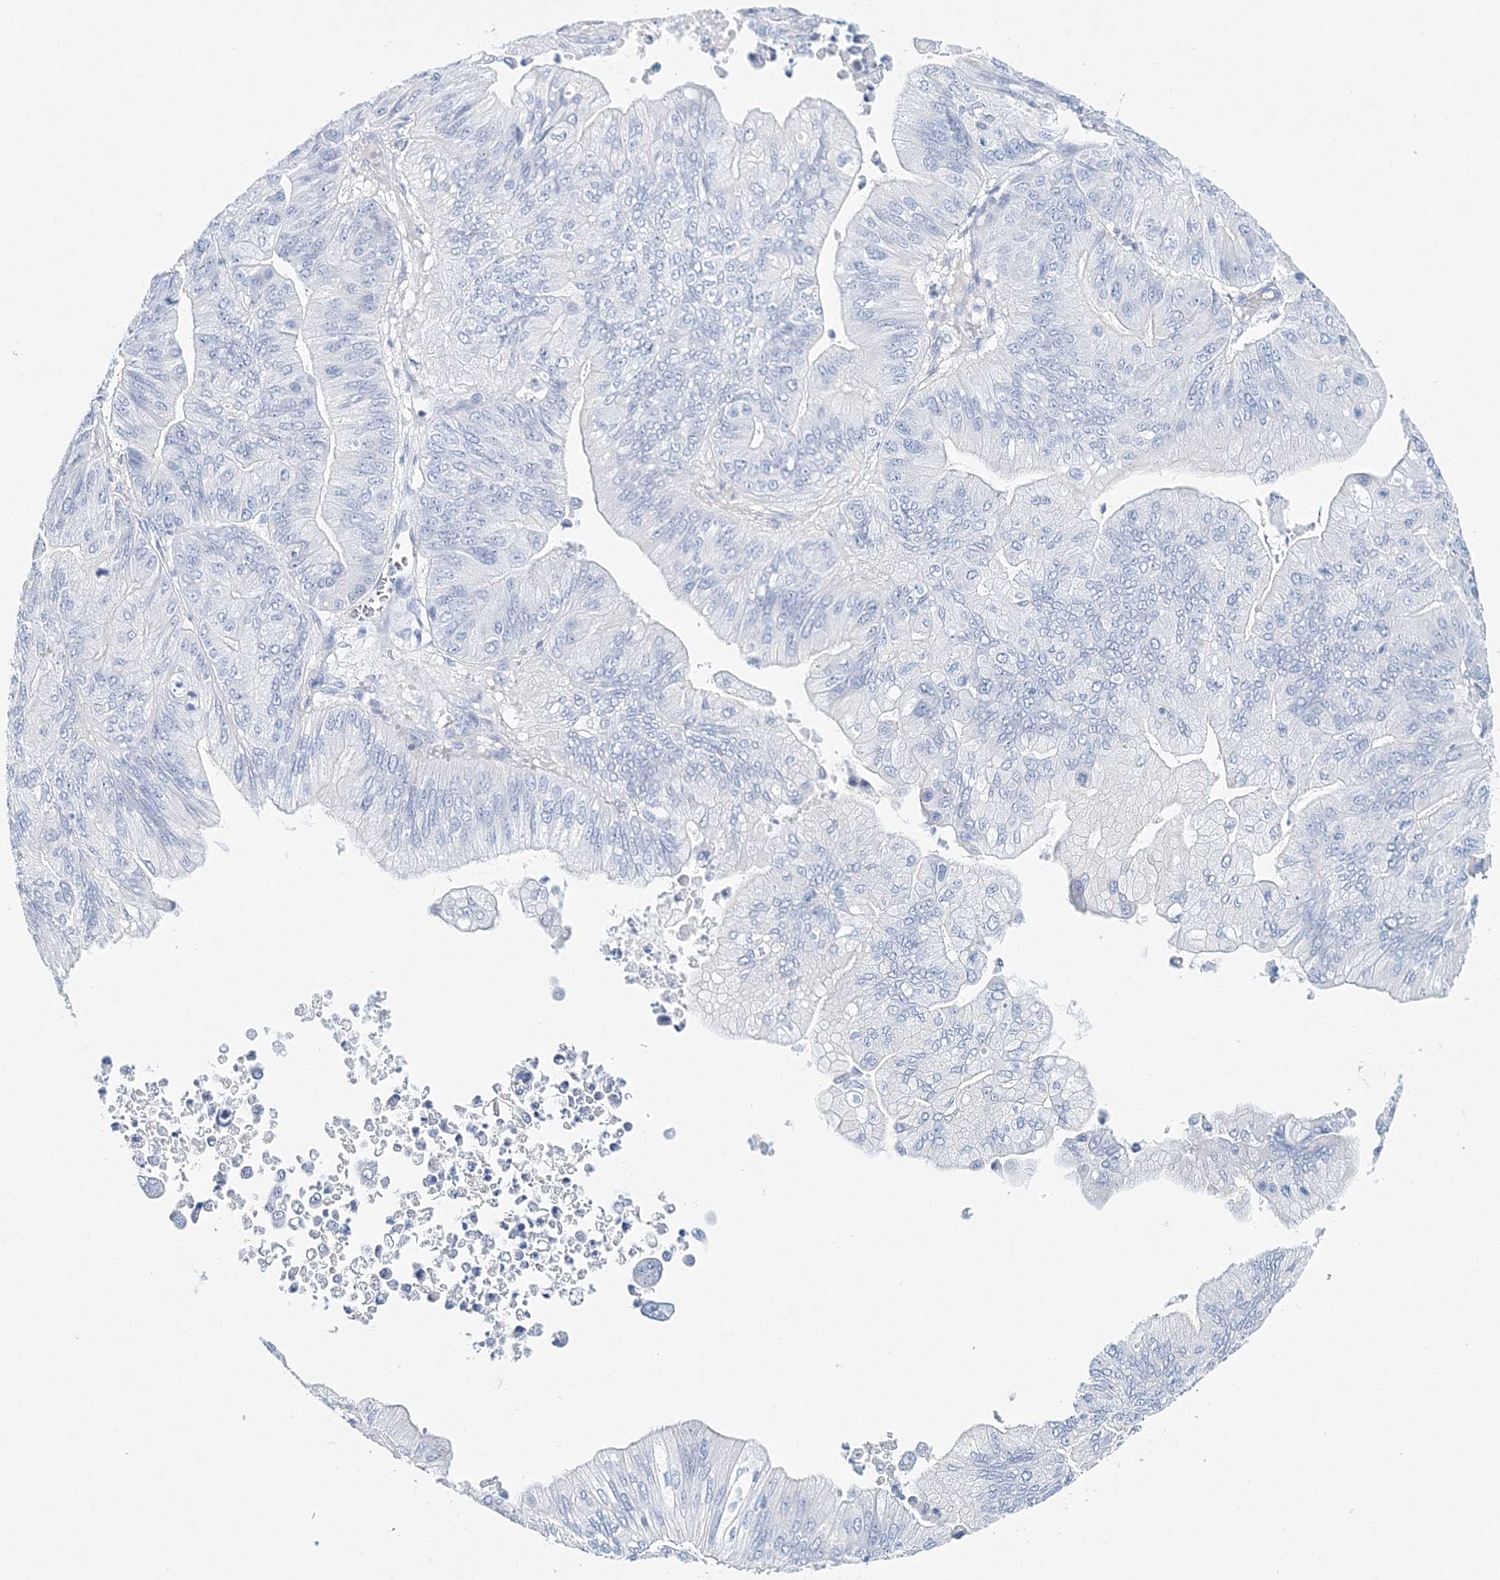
{"staining": {"intensity": "negative", "quantity": "none", "location": "none"}, "tissue": "ovarian cancer", "cell_type": "Tumor cells", "image_type": "cancer", "snomed": [{"axis": "morphology", "description": "Cystadenocarcinoma, mucinous, NOS"}, {"axis": "topography", "description": "Ovary"}], "caption": "High power microscopy photomicrograph of an immunohistochemistry image of ovarian mucinous cystadenocarcinoma, revealing no significant positivity in tumor cells.", "gene": "MYOZ2", "patient": {"sex": "female", "age": 61}}